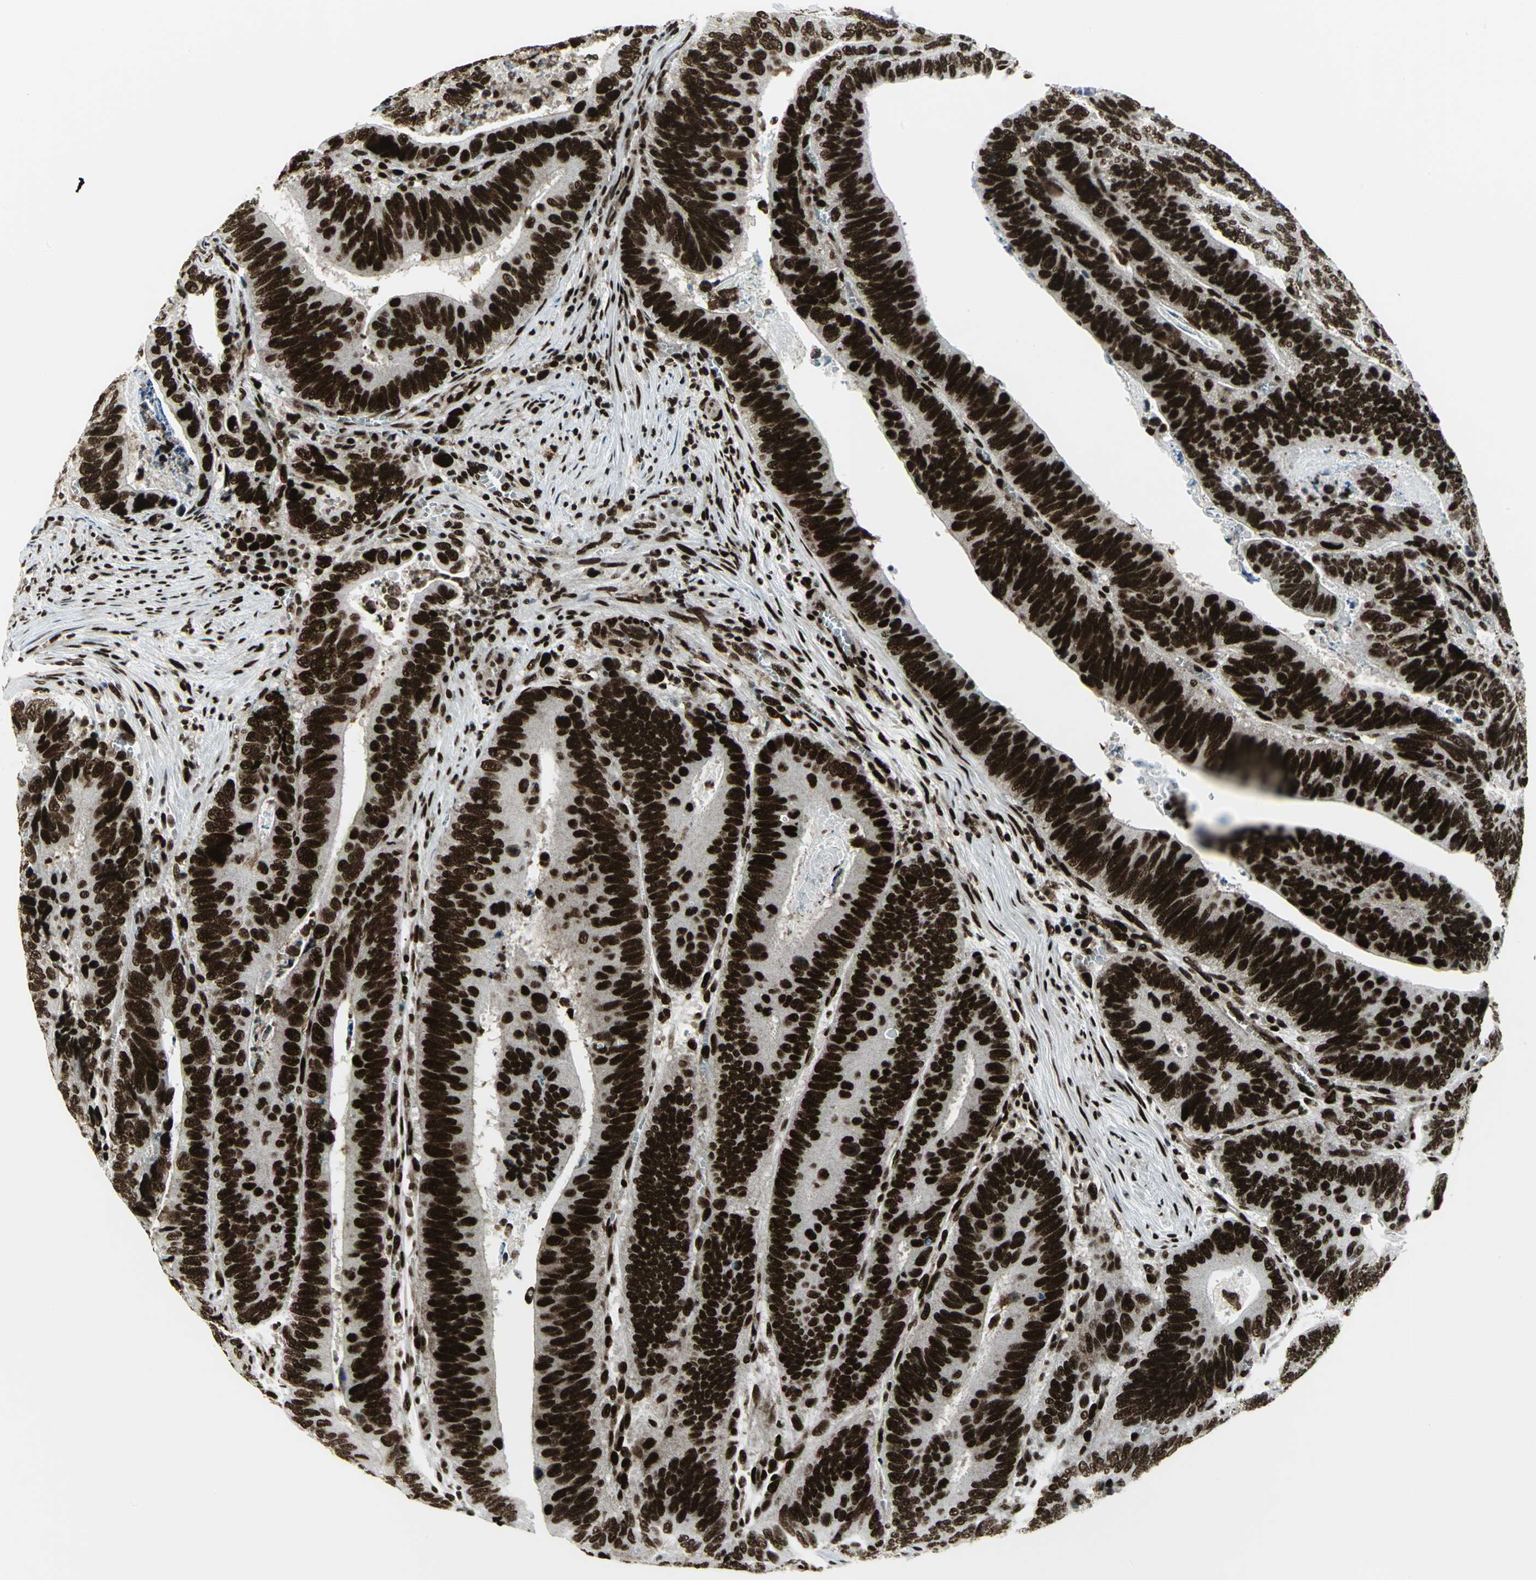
{"staining": {"intensity": "strong", "quantity": ">75%", "location": "nuclear"}, "tissue": "colorectal cancer", "cell_type": "Tumor cells", "image_type": "cancer", "snomed": [{"axis": "morphology", "description": "Adenocarcinoma, NOS"}, {"axis": "topography", "description": "Colon"}], "caption": "Tumor cells demonstrate strong nuclear expression in about >75% of cells in colorectal cancer (adenocarcinoma). (Stains: DAB (3,3'-diaminobenzidine) in brown, nuclei in blue, Microscopy: brightfield microscopy at high magnification).", "gene": "SMARCA4", "patient": {"sex": "male", "age": 72}}